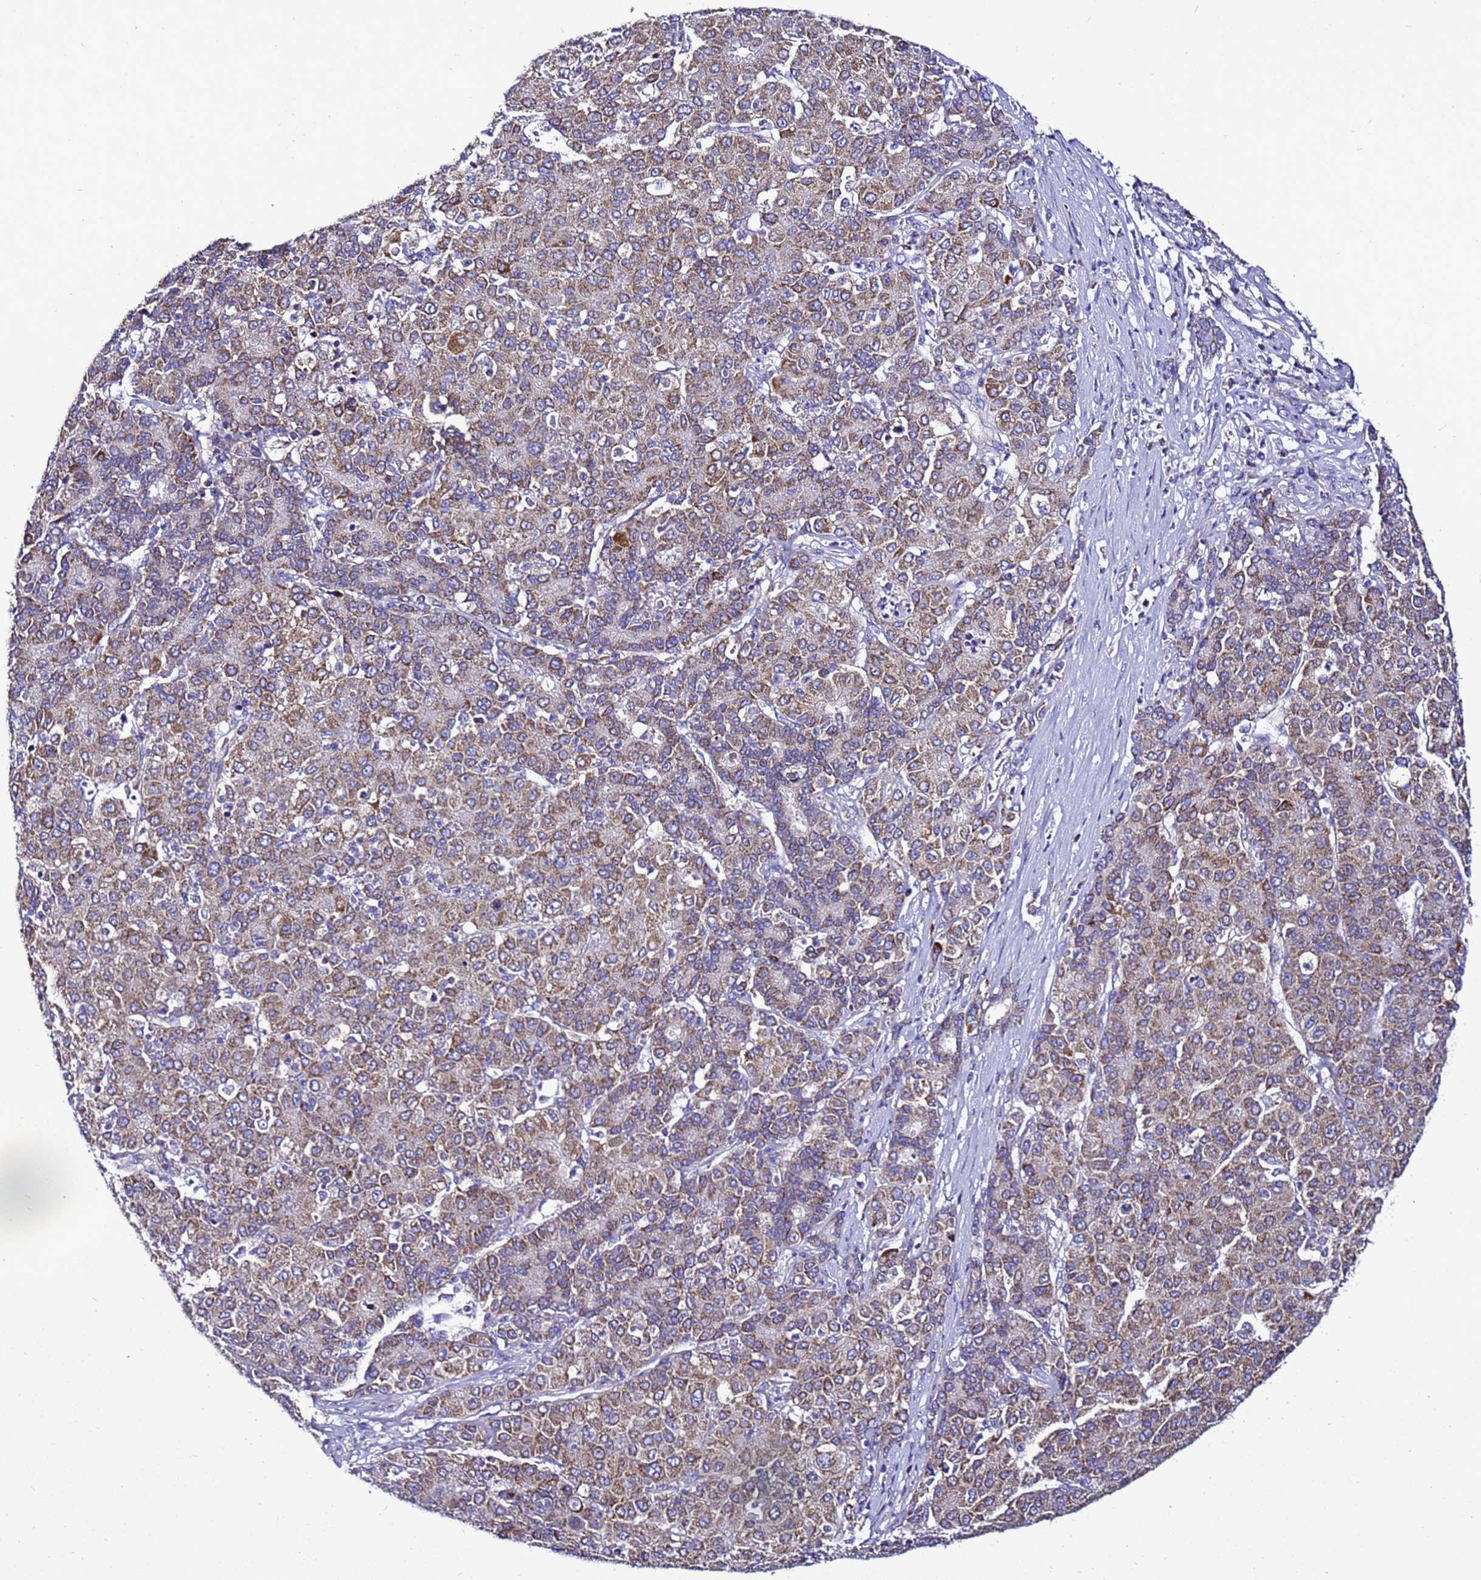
{"staining": {"intensity": "moderate", "quantity": ">75%", "location": "cytoplasmic/membranous"}, "tissue": "liver cancer", "cell_type": "Tumor cells", "image_type": "cancer", "snomed": [{"axis": "morphology", "description": "Carcinoma, Hepatocellular, NOS"}, {"axis": "topography", "description": "Liver"}], "caption": "High-magnification brightfield microscopy of liver hepatocellular carcinoma stained with DAB (brown) and counterstained with hematoxylin (blue). tumor cells exhibit moderate cytoplasmic/membranous expression is identified in about>75% of cells.", "gene": "HIGD2A", "patient": {"sex": "male", "age": 65}}